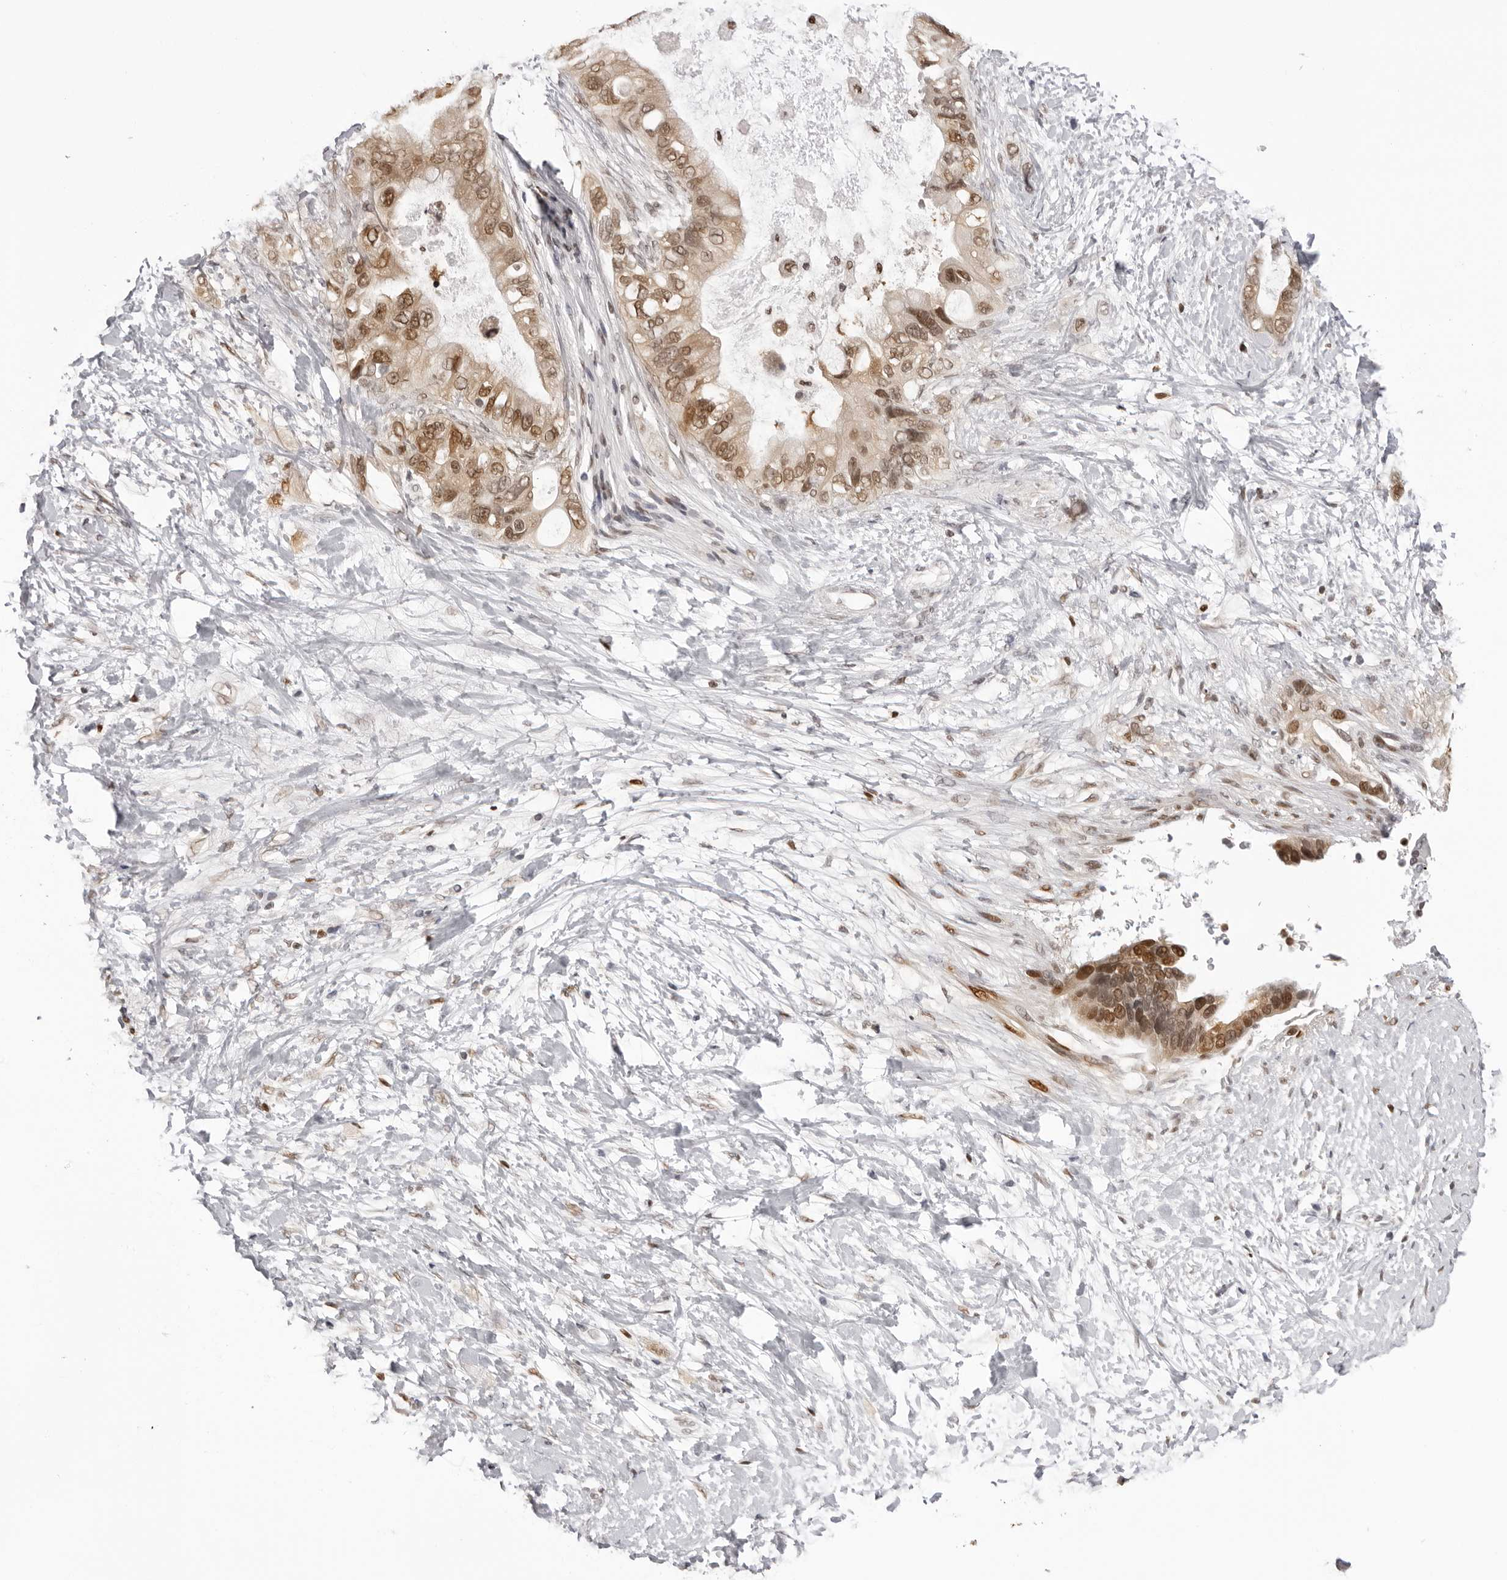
{"staining": {"intensity": "moderate", "quantity": ">75%", "location": "cytoplasmic/membranous,nuclear"}, "tissue": "pancreatic cancer", "cell_type": "Tumor cells", "image_type": "cancer", "snomed": [{"axis": "morphology", "description": "Adenocarcinoma, NOS"}, {"axis": "topography", "description": "Pancreas"}], "caption": "A high-resolution histopathology image shows immunohistochemistry staining of pancreatic cancer (adenocarcinoma), which reveals moderate cytoplasmic/membranous and nuclear expression in about >75% of tumor cells. (DAB IHC, brown staining for protein, blue staining for nuclei).", "gene": "HSPA4", "patient": {"sex": "female", "age": 56}}